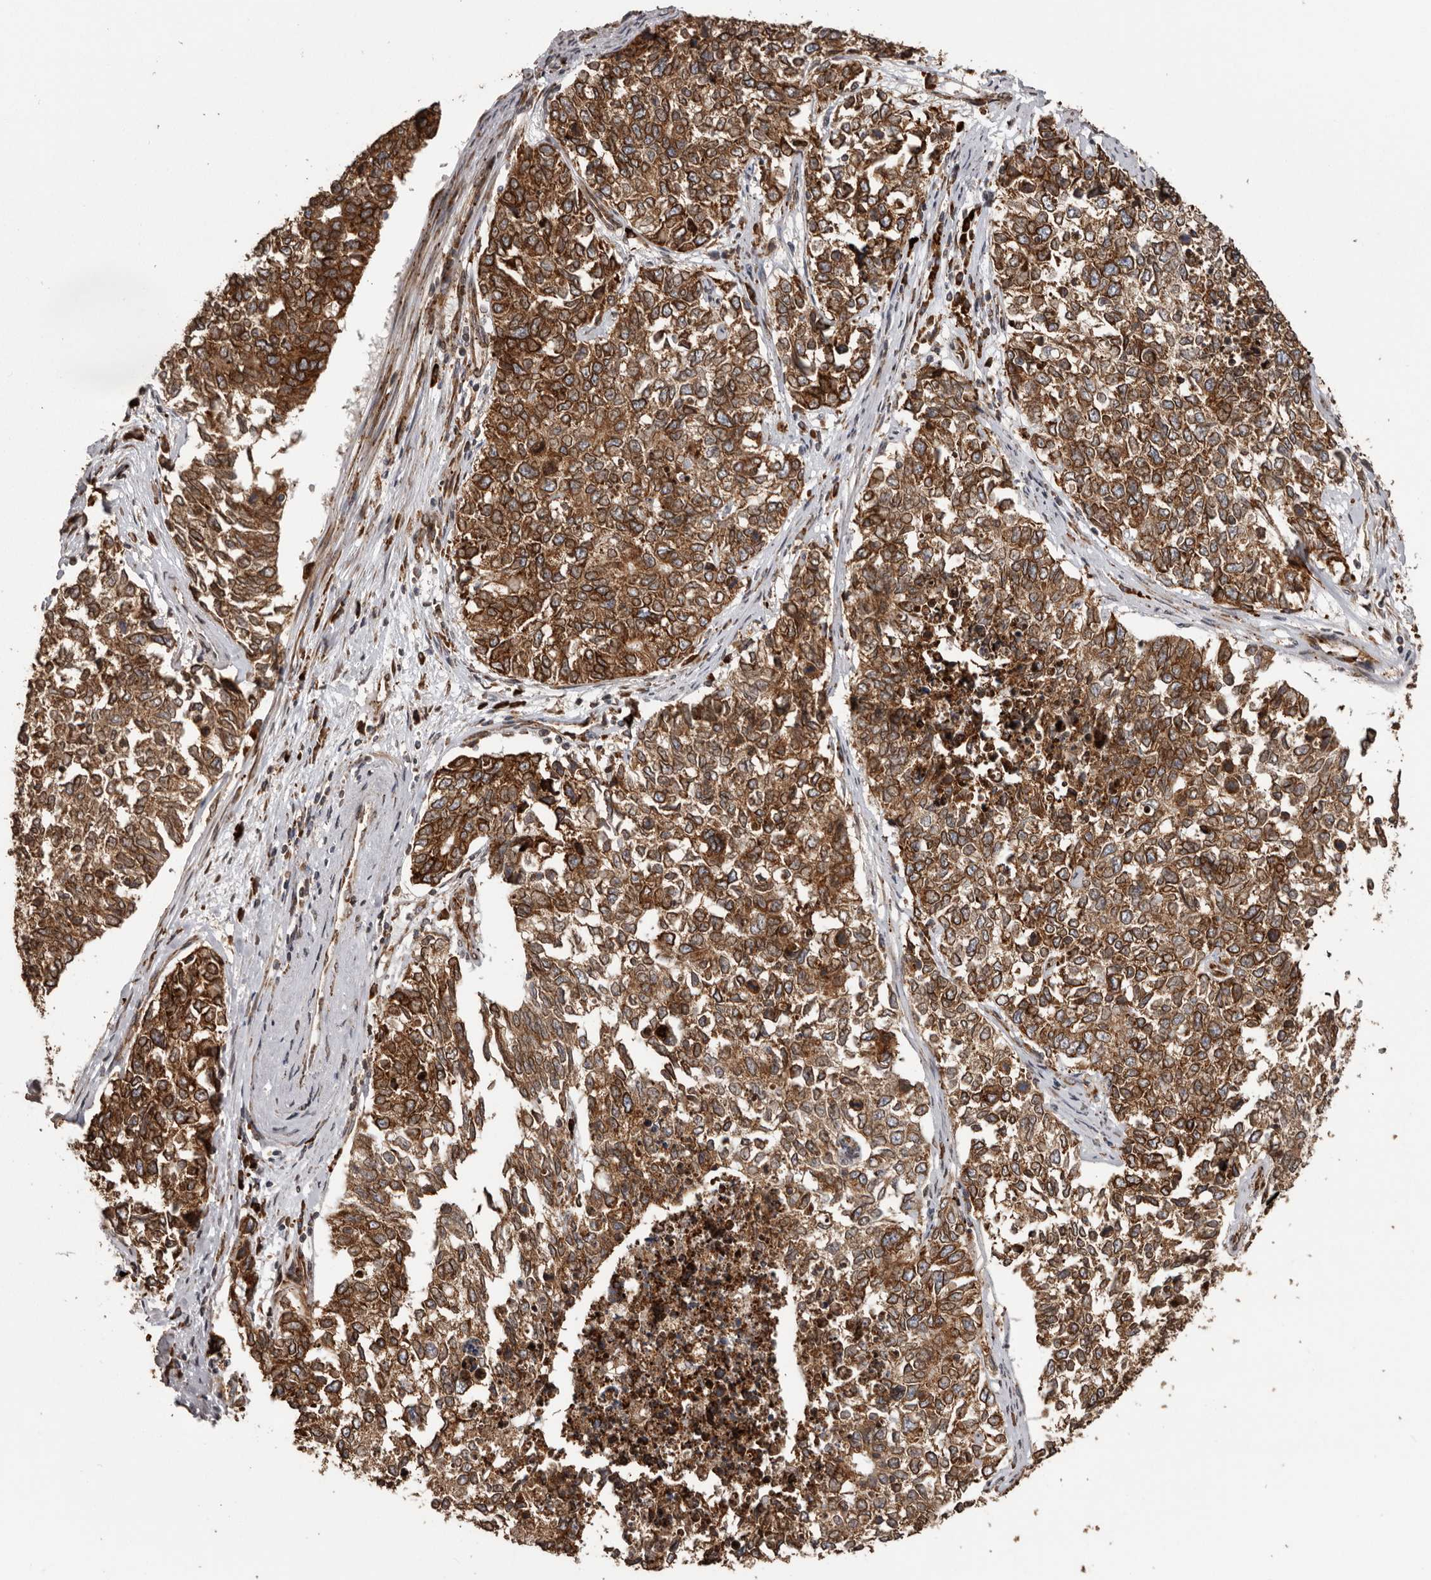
{"staining": {"intensity": "strong", "quantity": ">75%", "location": "cytoplasmic/membranous"}, "tissue": "cervical cancer", "cell_type": "Tumor cells", "image_type": "cancer", "snomed": [{"axis": "morphology", "description": "Squamous cell carcinoma, NOS"}, {"axis": "topography", "description": "Cervix"}], "caption": "DAB (3,3'-diaminobenzidine) immunohistochemical staining of human cervical squamous cell carcinoma demonstrates strong cytoplasmic/membranous protein positivity in about >75% of tumor cells.", "gene": "NUP43", "patient": {"sex": "female", "age": 63}}